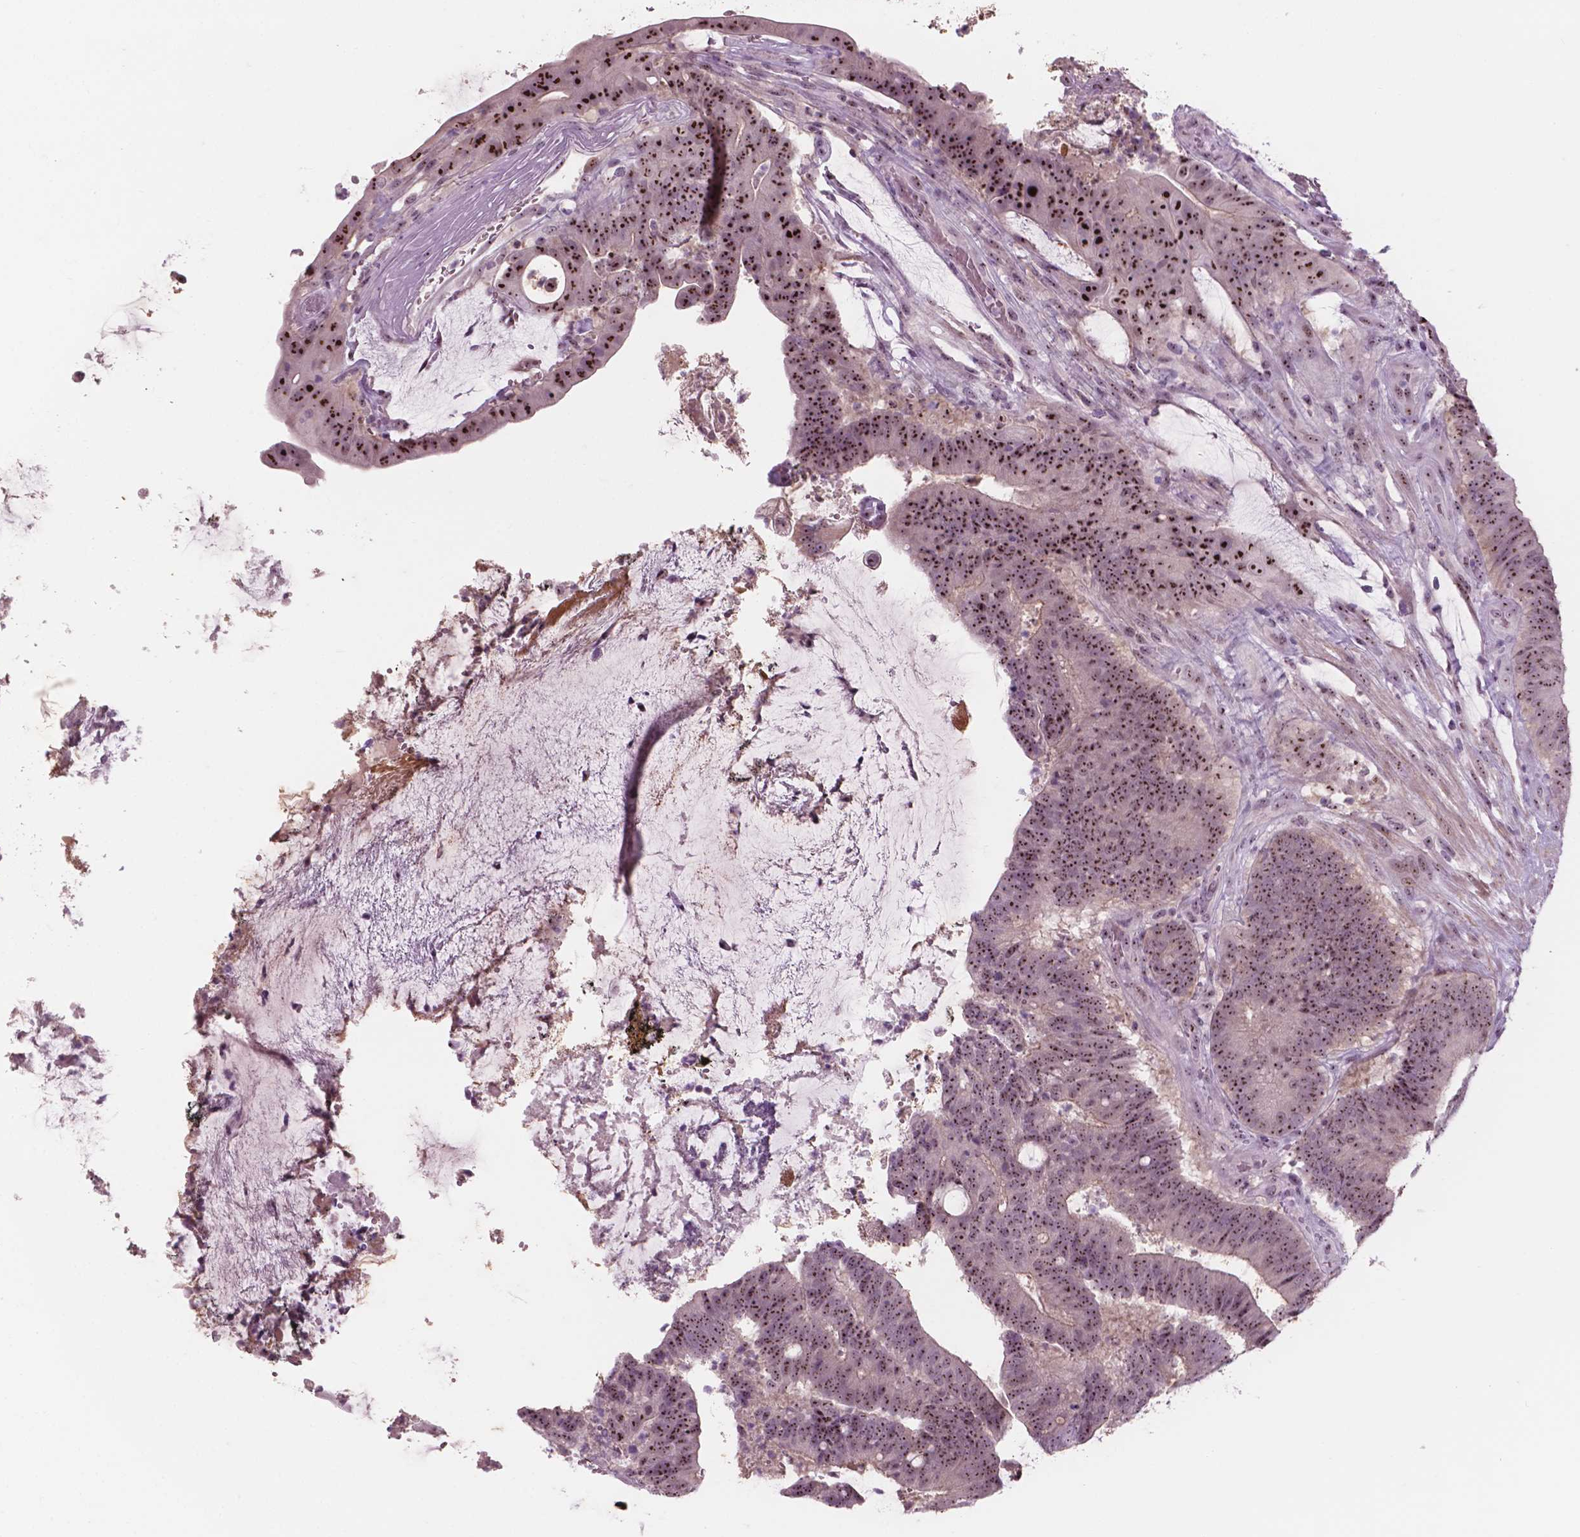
{"staining": {"intensity": "moderate", "quantity": ">75%", "location": "nuclear"}, "tissue": "colorectal cancer", "cell_type": "Tumor cells", "image_type": "cancer", "snomed": [{"axis": "morphology", "description": "Adenocarcinoma, NOS"}, {"axis": "topography", "description": "Colon"}], "caption": "The micrograph displays staining of colorectal adenocarcinoma, revealing moderate nuclear protein positivity (brown color) within tumor cells.", "gene": "ZNF853", "patient": {"sex": "female", "age": 43}}